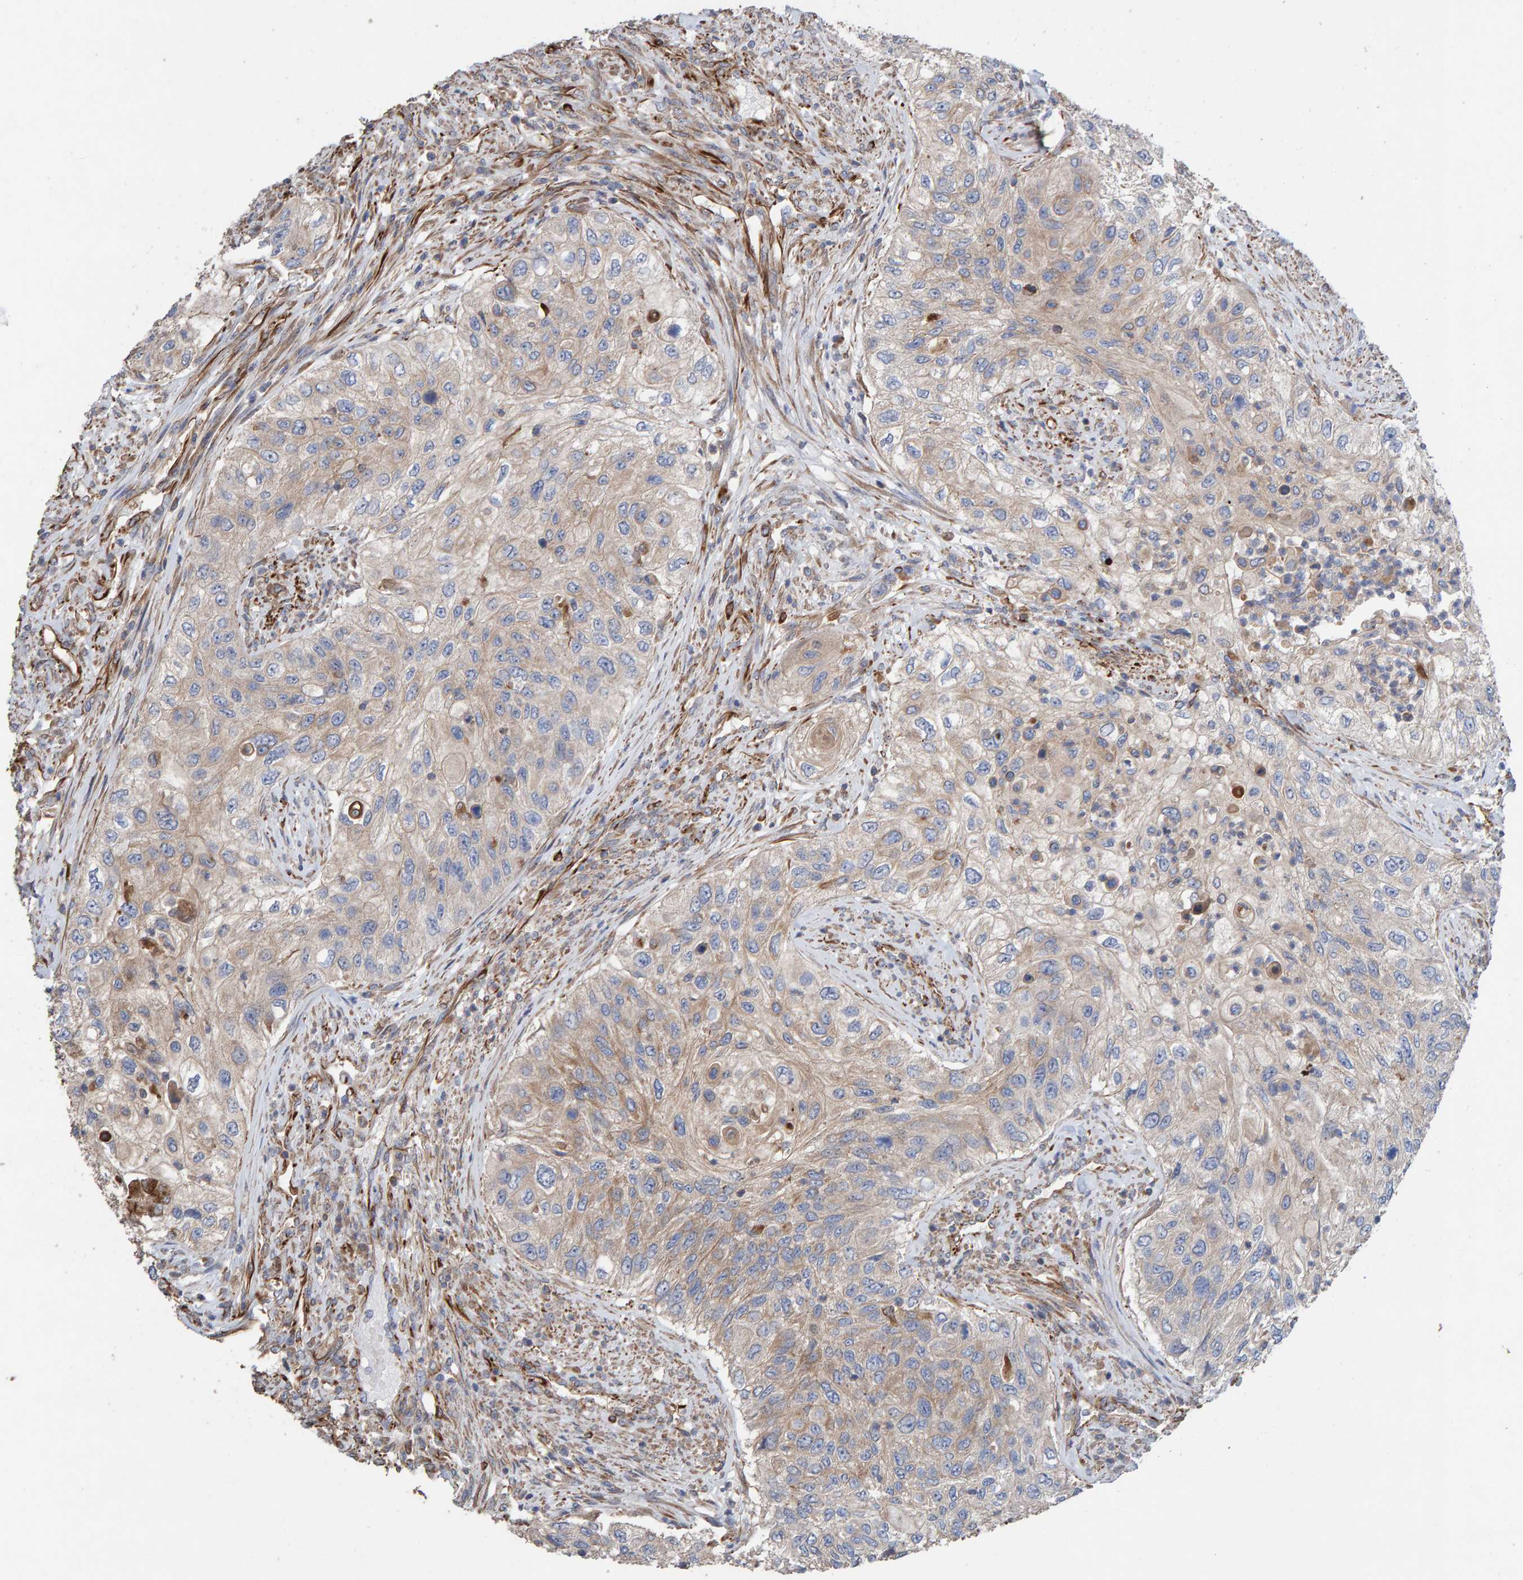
{"staining": {"intensity": "weak", "quantity": "25%-75%", "location": "cytoplasmic/membranous"}, "tissue": "urothelial cancer", "cell_type": "Tumor cells", "image_type": "cancer", "snomed": [{"axis": "morphology", "description": "Urothelial carcinoma, High grade"}, {"axis": "topography", "description": "Urinary bladder"}], "caption": "Immunohistochemistry (IHC) of human high-grade urothelial carcinoma displays low levels of weak cytoplasmic/membranous positivity in about 25%-75% of tumor cells. The staining was performed using DAB (3,3'-diaminobenzidine), with brown indicating positive protein expression. Nuclei are stained blue with hematoxylin.", "gene": "ZNF347", "patient": {"sex": "female", "age": 60}}